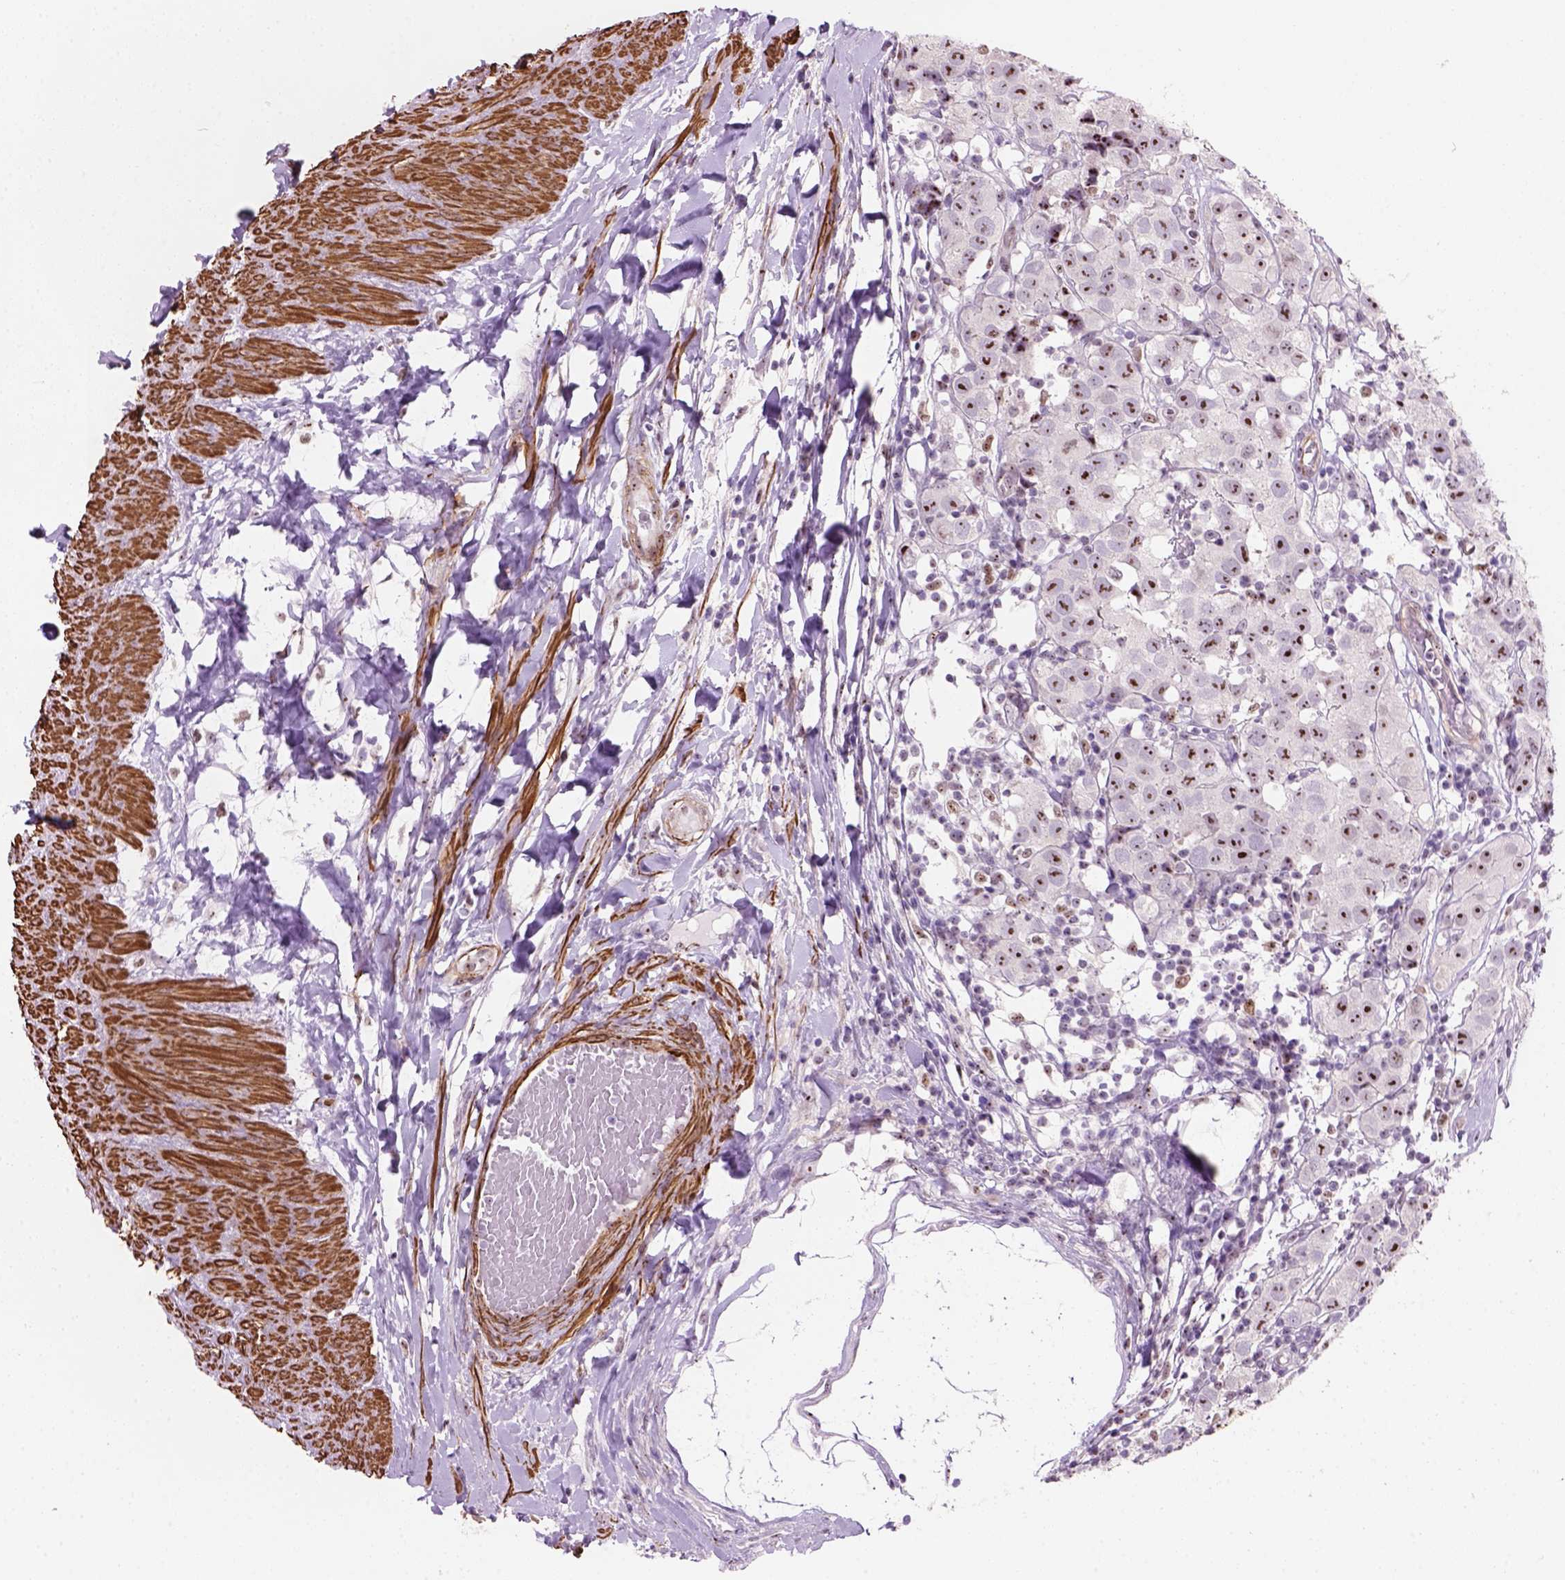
{"staining": {"intensity": "strong", "quantity": "25%-75%", "location": "nuclear"}, "tissue": "testis cancer", "cell_type": "Tumor cells", "image_type": "cancer", "snomed": [{"axis": "morphology", "description": "Seminoma, NOS"}, {"axis": "topography", "description": "Testis"}], "caption": "Protein analysis of testis cancer tissue displays strong nuclear staining in about 25%-75% of tumor cells.", "gene": "RRS1", "patient": {"sex": "male", "age": 34}}